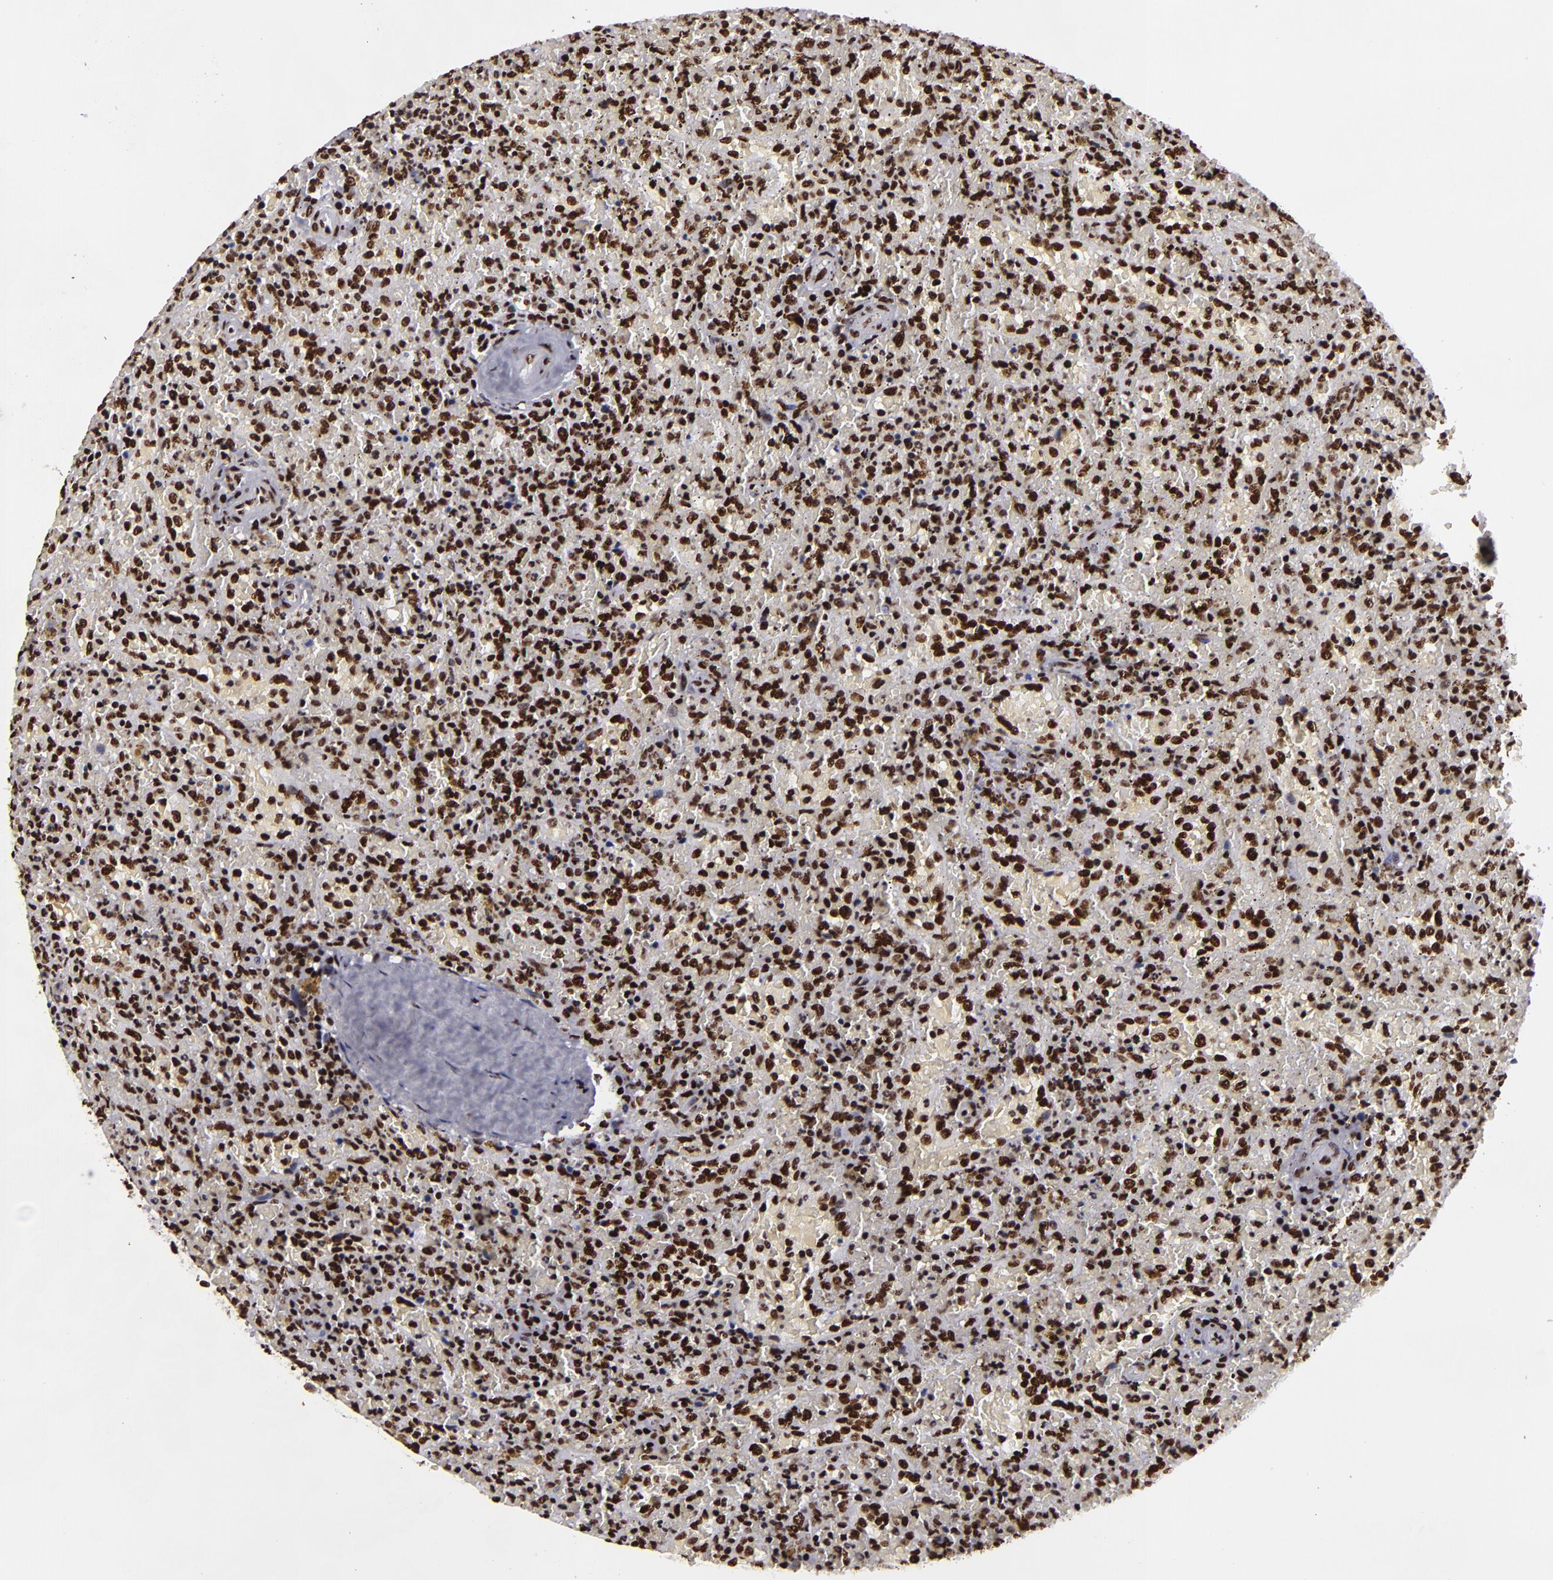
{"staining": {"intensity": "strong", "quantity": ">75%", "location": "nuclear"}, "tissue": "lymphoma", "cell_type": "Tumor cells", "image_type": "cancer", "snomed": [{"axis": "morphology", "description": "Malignant lymphoma, non-Hodgkin's type, High grade"}, {"axis": "topography", "description": "Spleen"}, {"axis": "topography", "description": "Lymph node"}], "caption": "A photomicrograph of human high-grade malignant lymphoma, non-Hodgkin's type stained for a protein reveals strong nuclear brown staining in tumor cells.", "gene": "SAFB", "patient": {"sex": "female", "age": 70}}